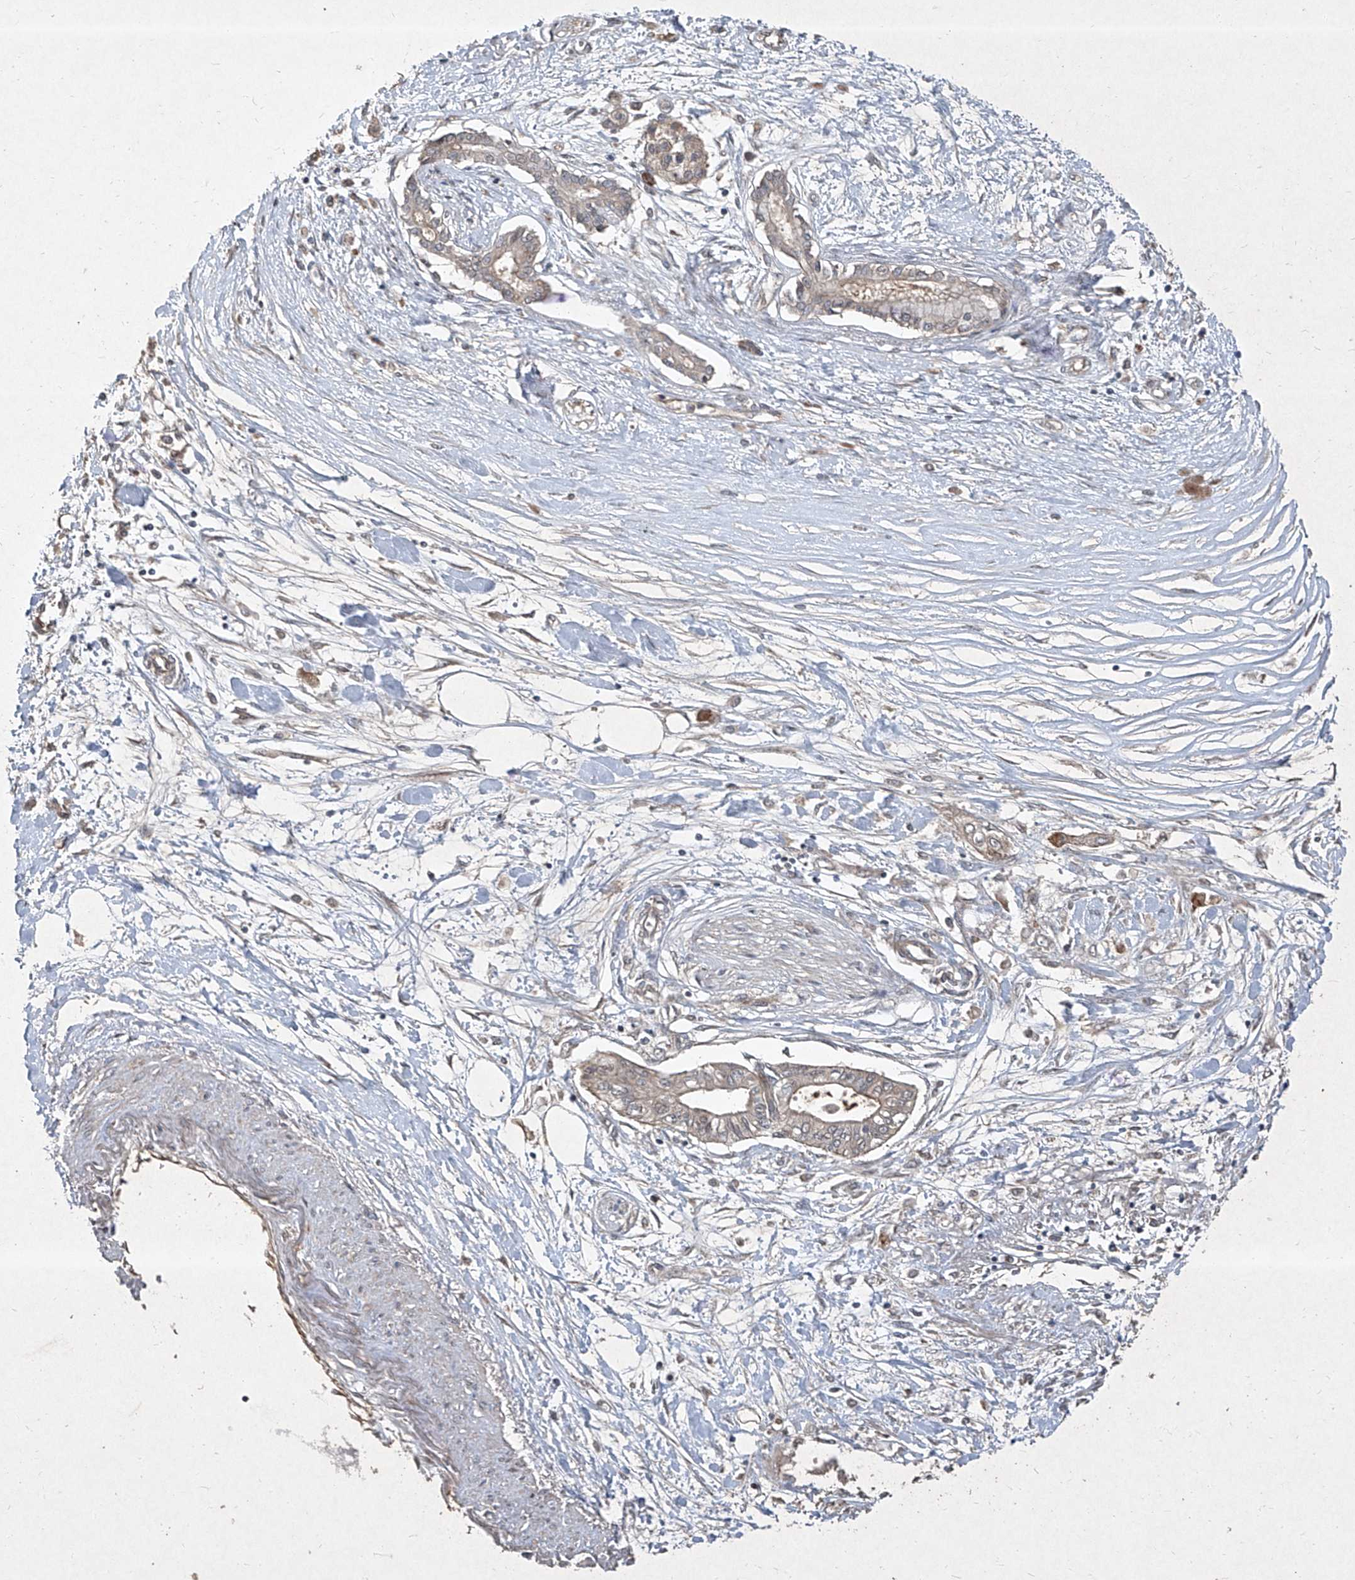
{"staining": {"intensity": "weak", "quantity": "<25%", "location": "cytoplasmic/membranous"}, "tissue": "pancreatic cancer", "cell_type": "Tumor cells", "image_type": "cancer", "snomed": [{"axis": "morphology", "description": "Adenocarcinoma, NOS"}, {"axis": "topography", "description": "Pancreas"}], "caption": "DAB (3,3'-diaminobenzidine) immunohistochemical staining of adenocarcinoma (pancreatic) demonstrates no significant staining in tumor cells.", "gene": "CCN1", "patient": {"sex": "female", "age": 77}}